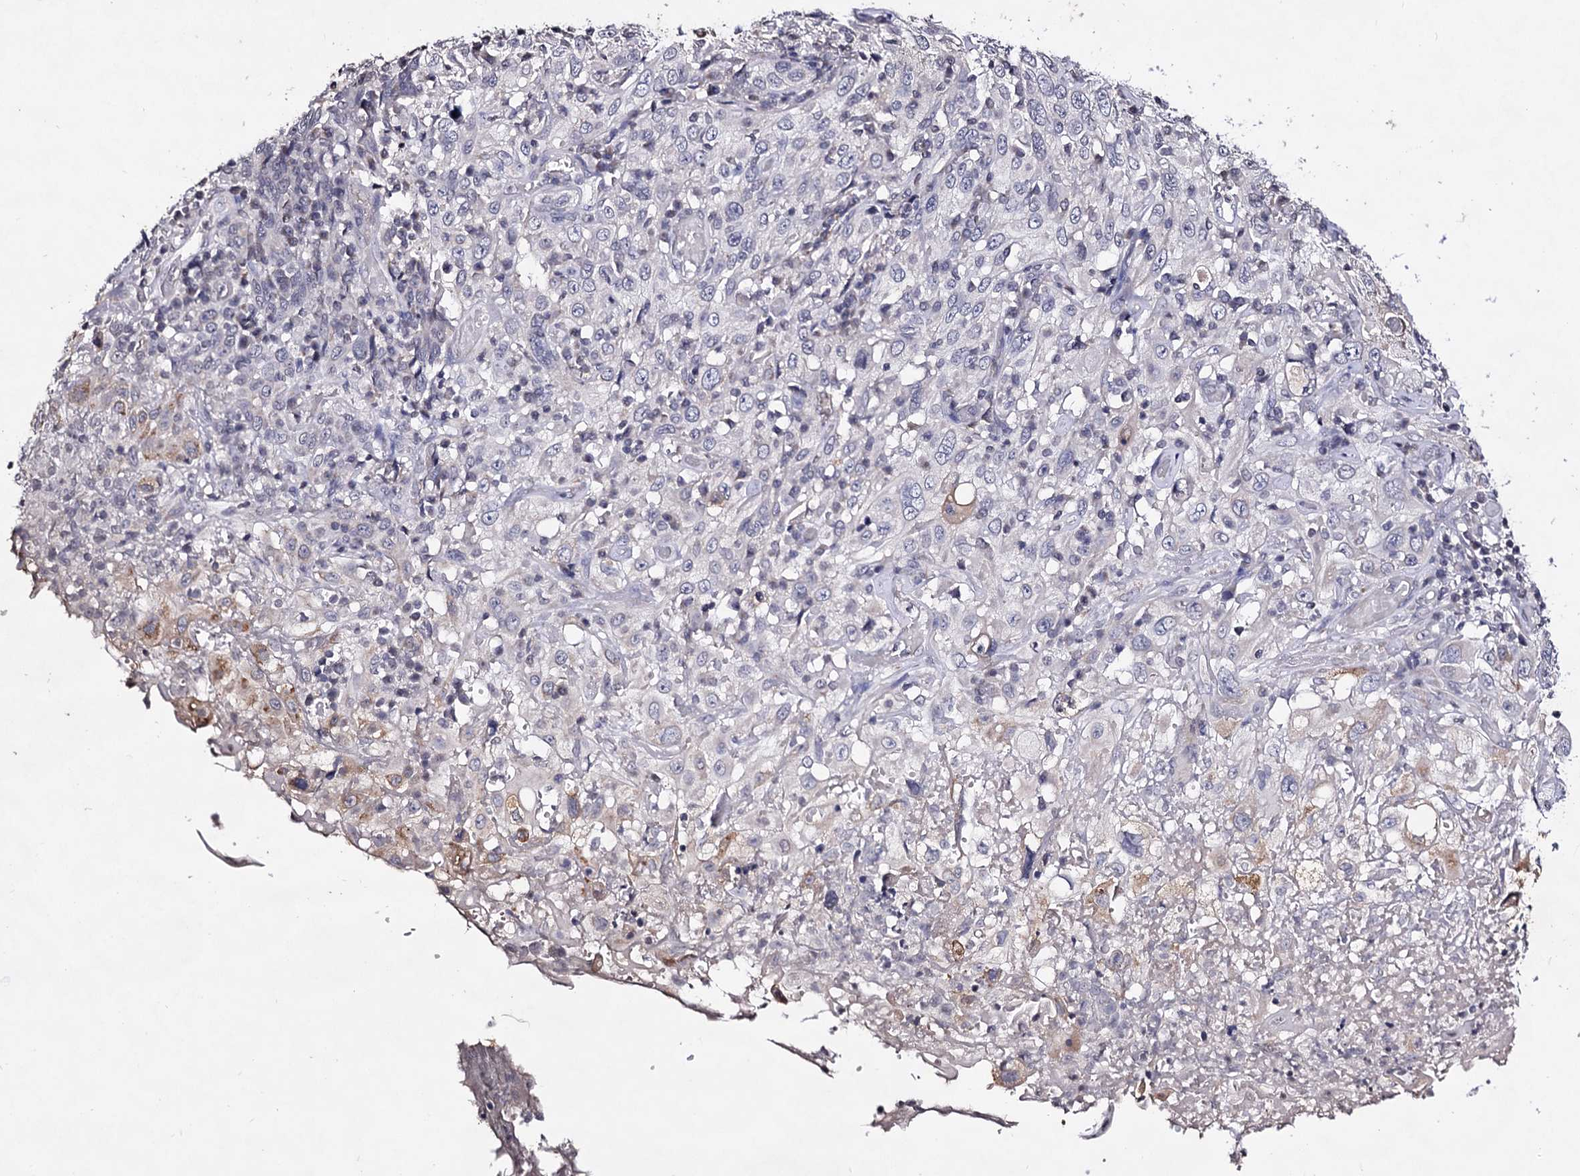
{"staining": {"intensity": "negative", "quantity": "none", "location": "none"}, "tissue": "cervical cancer", "cell_type": "Tumor cells", "image_type": "cancer", "snomed": [{"axis": "morphology", "description": "Squamous cell carcinoma, NOS"}, {"axis": "topography", "description": "Cervix"}], "caption": "DAB (3,3'-diaminobenzidine) immunohistochemical staining of cervical cancer reveals no significant staining in tumor cells.", "gene": "PLIN1", "patient": {"sex": "female", "age": 46}}